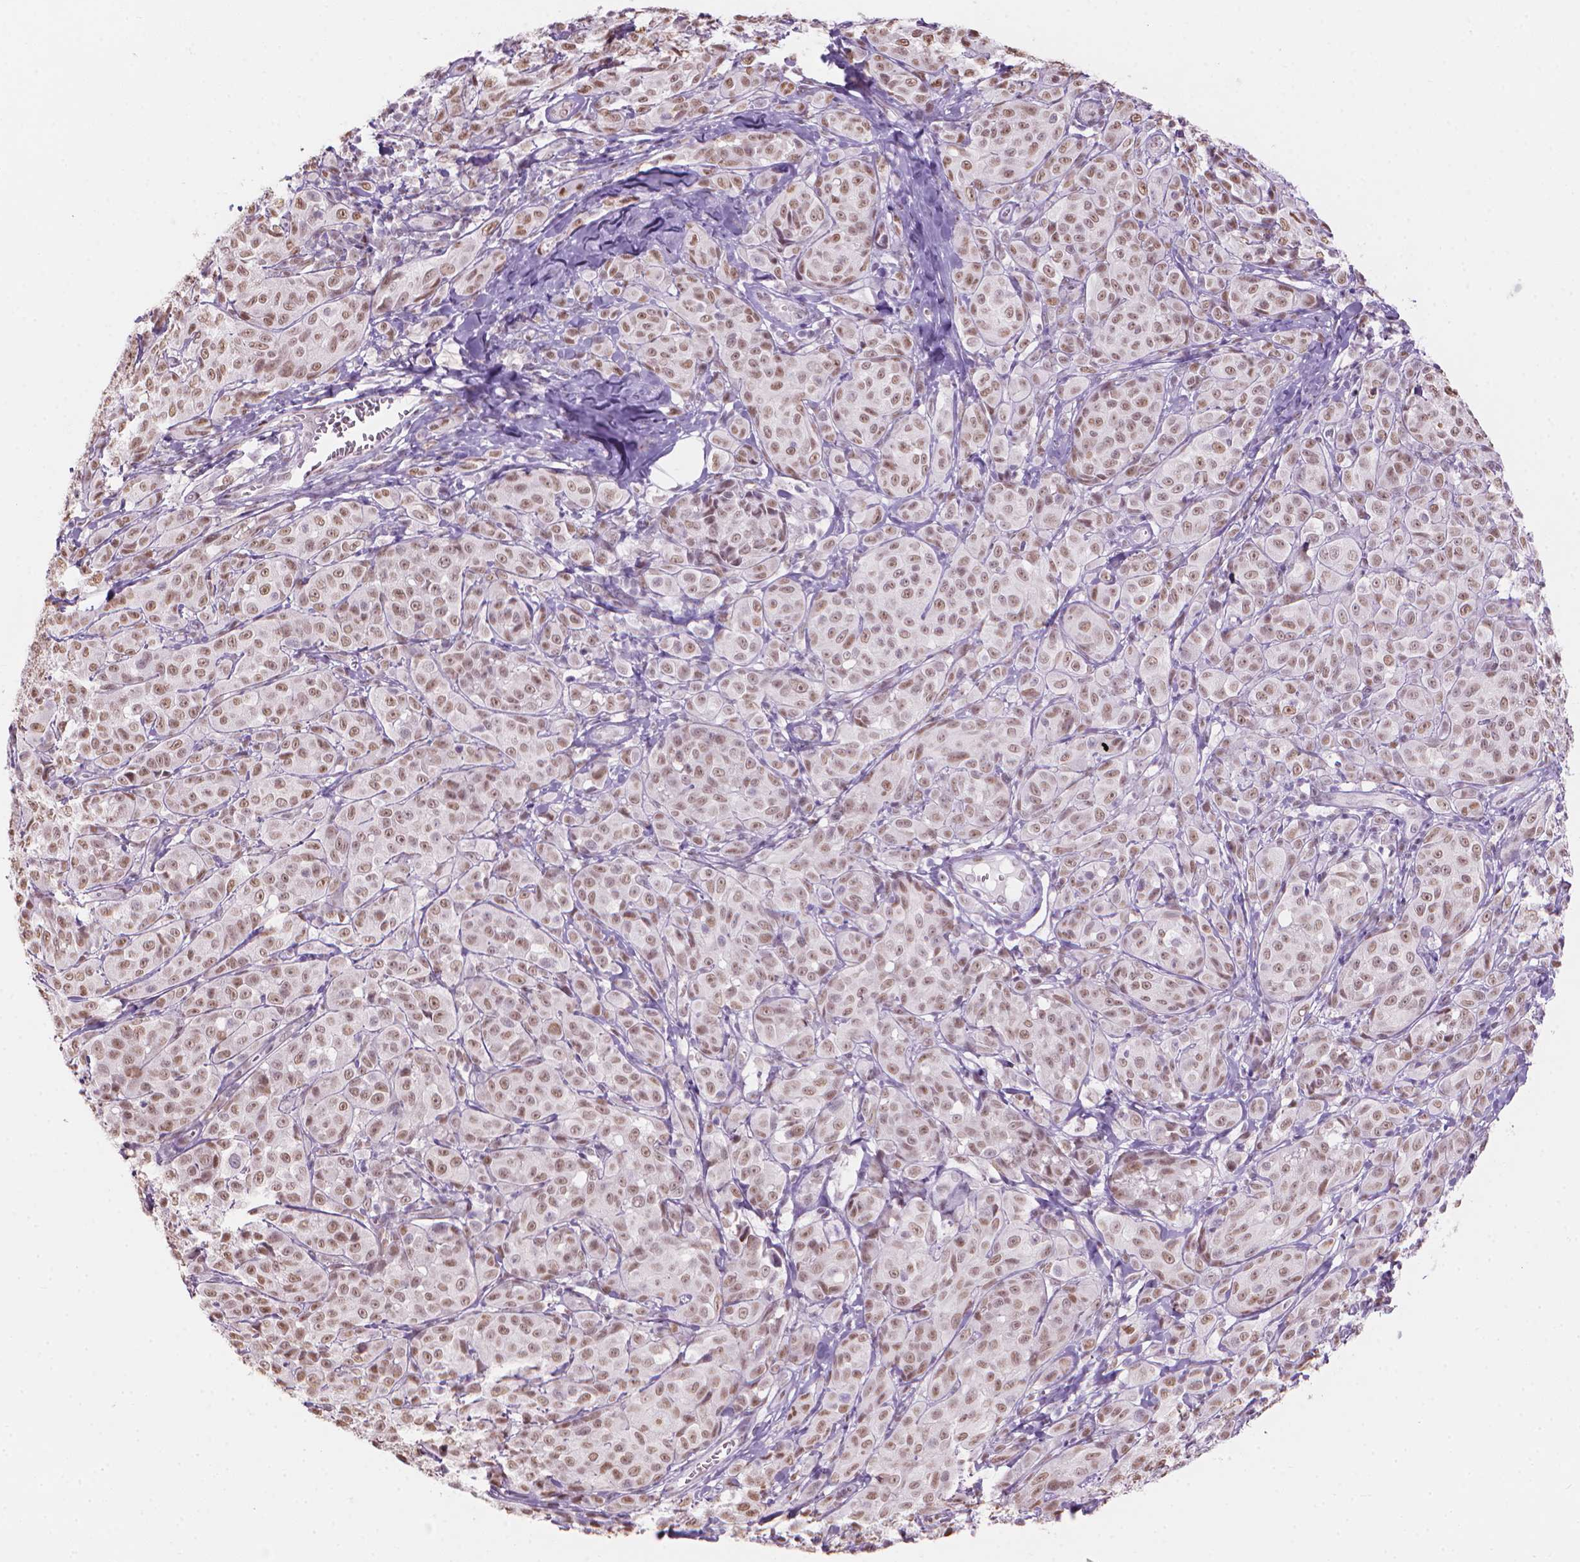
{"staining": {"intensity": "moderate", "quantity": ">75%", "location": "nuclear"}, "tissue": "melanoma", "cell_type": "Tumor cells", "image_type": "cancer", "snomed": [{"axis": "morphology", "description": "Malignant melanoma, NOS"}, {"axis": "topography", "description": "Skin"}], "caption": "Immunohistochemical staining of human malignant melanoma exhibits moderate nuclear protein staining in about >75% of tumor cells.", "gene": "PIAS2", "patient": {"sex": "male", "age": 89}}